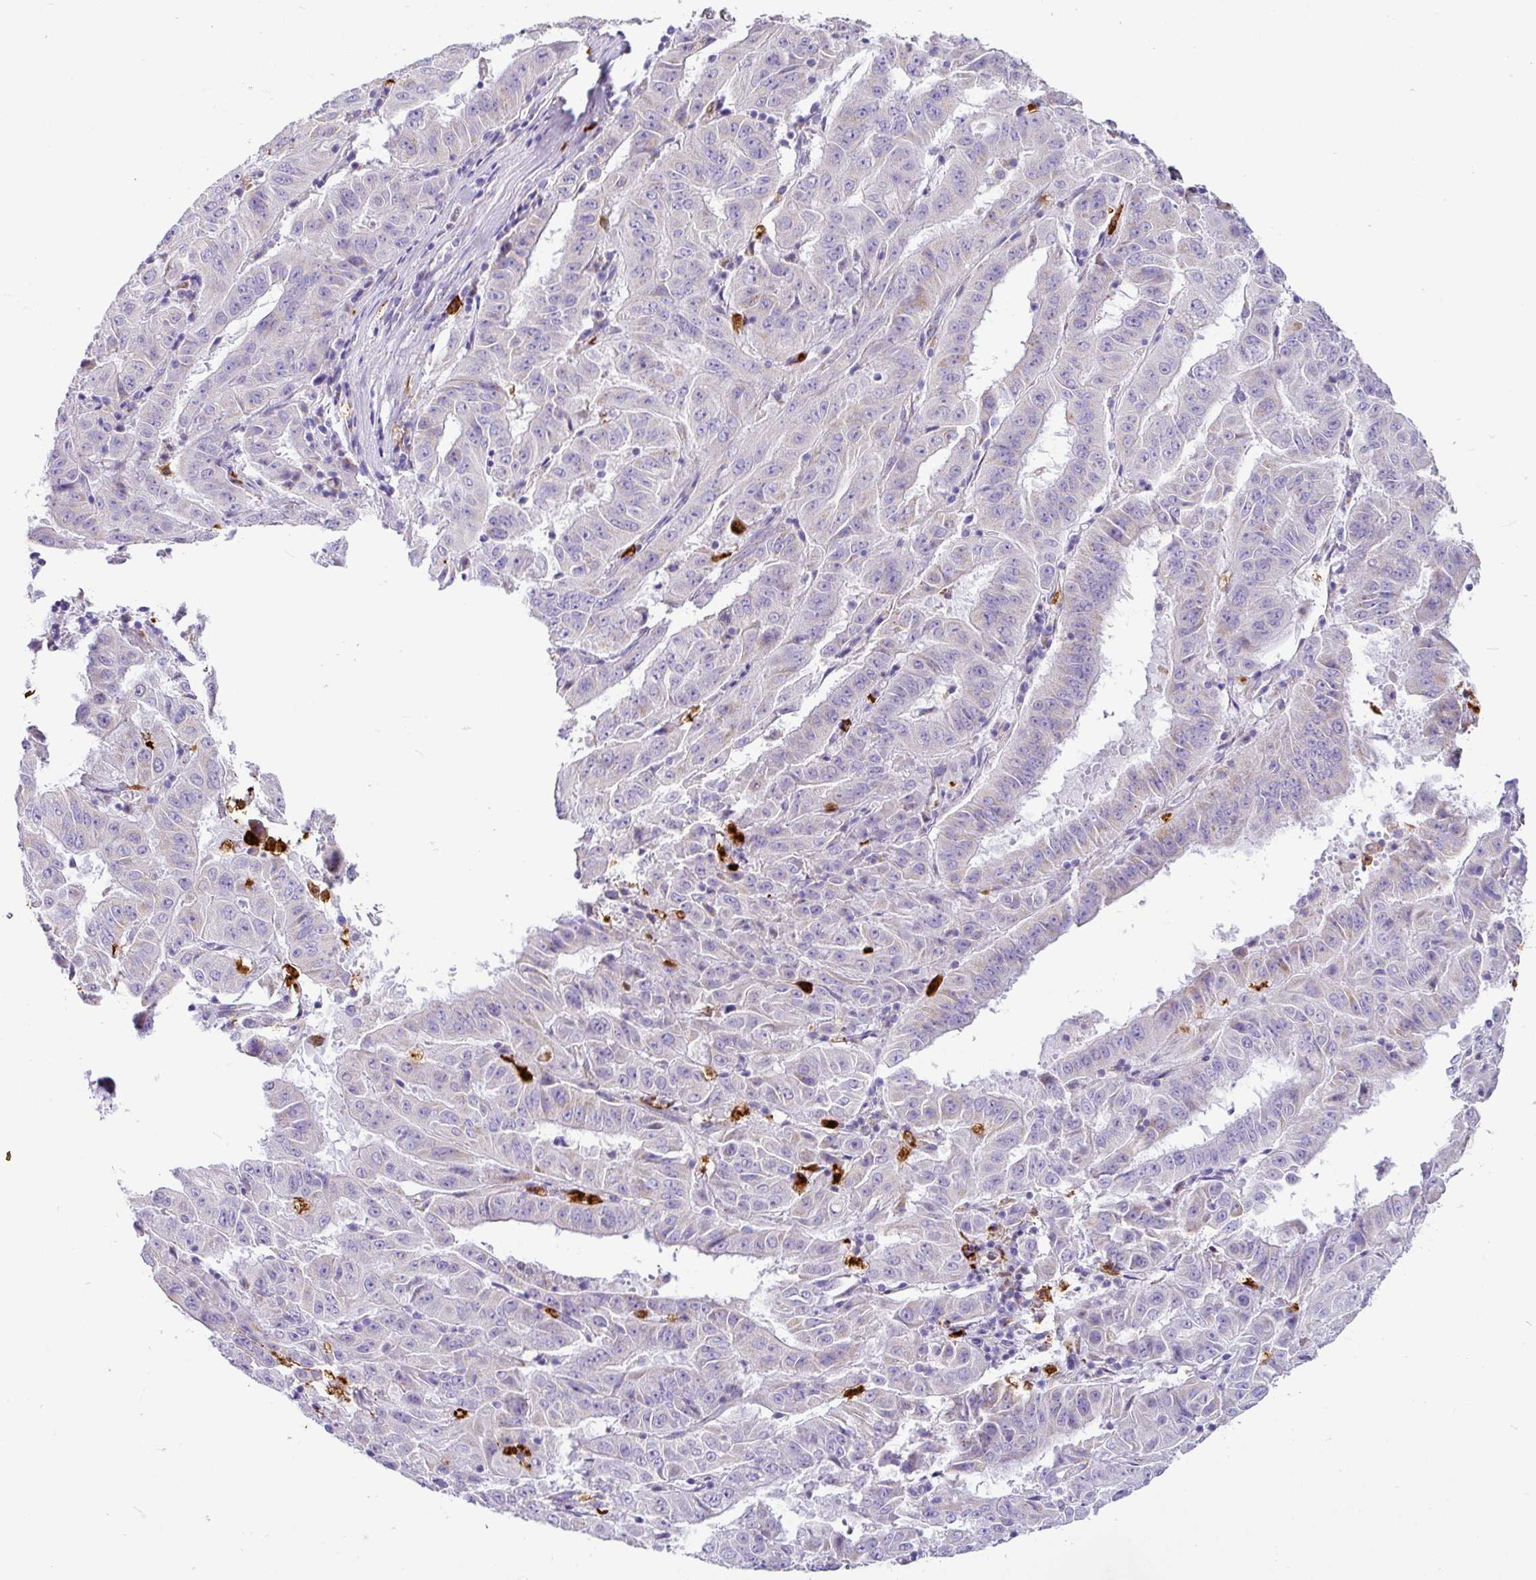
{"staining": {"intensity": "negative", "quantity": "none", "location": "none"}, "tissue": "pancreatic cancer", "cell_type": "Tumor cells", "image_type": "cancer", "snomed": [{"axis": "morphology", "description": "Adenocarcinoma, NOS"}, {"axis": "topography", "description": "Pancreas"}], "caption": "An immunohistochemistry (IHC) image of adenocarcinoma (pancreatic) is shown. There is no staining in tumor cells of adenocarcinoma (pancreatic). The staining was performed using DAB (3,3'-diaminobenzidine) to visualize the protein expression in brown, while the nuclei were stained in blue with hematoxylin (Magnification: 20x).", "gene": "SH2D3C", "patient": {"sex": "male", "age": 63}}